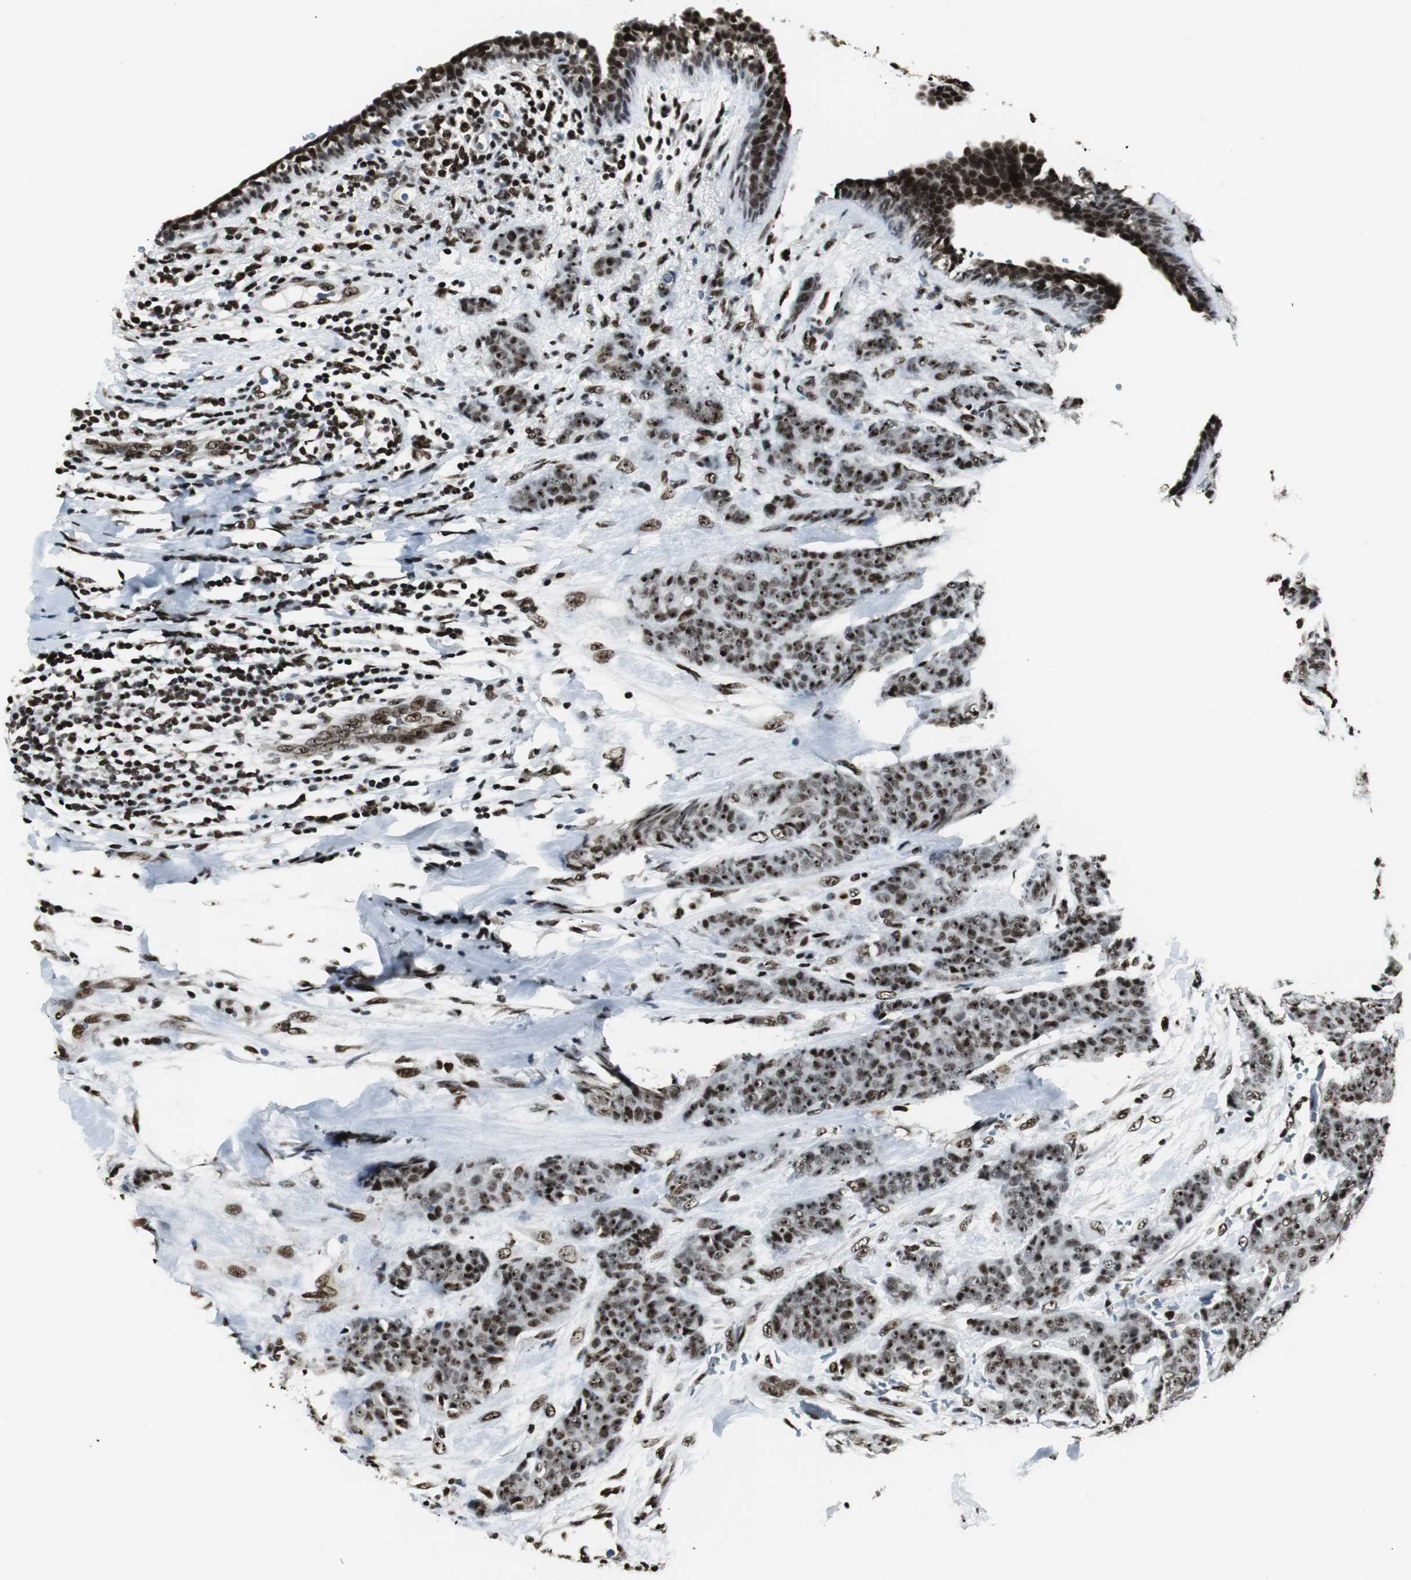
{"staining": {"intensity": "strong", "quantity": ">75%", "location": "nuclear"}, "tissue": "breast cancer", "cell_type": "Tumor cells", "image_type": "cancer", "snomed": [{"axis": "morphology", "description": "Duct carcinoma"}, {"axis": "topography", "description": "Breast"}], "caption": "The photomicrograph exhibits immunohistochemical staining of breast infiltrating ductal carcinoma. There is strong nuclear positivity is present in about >75% of tumor cells.", "gene": "PARN", "patient": {"sex": "female", "age": 40}}